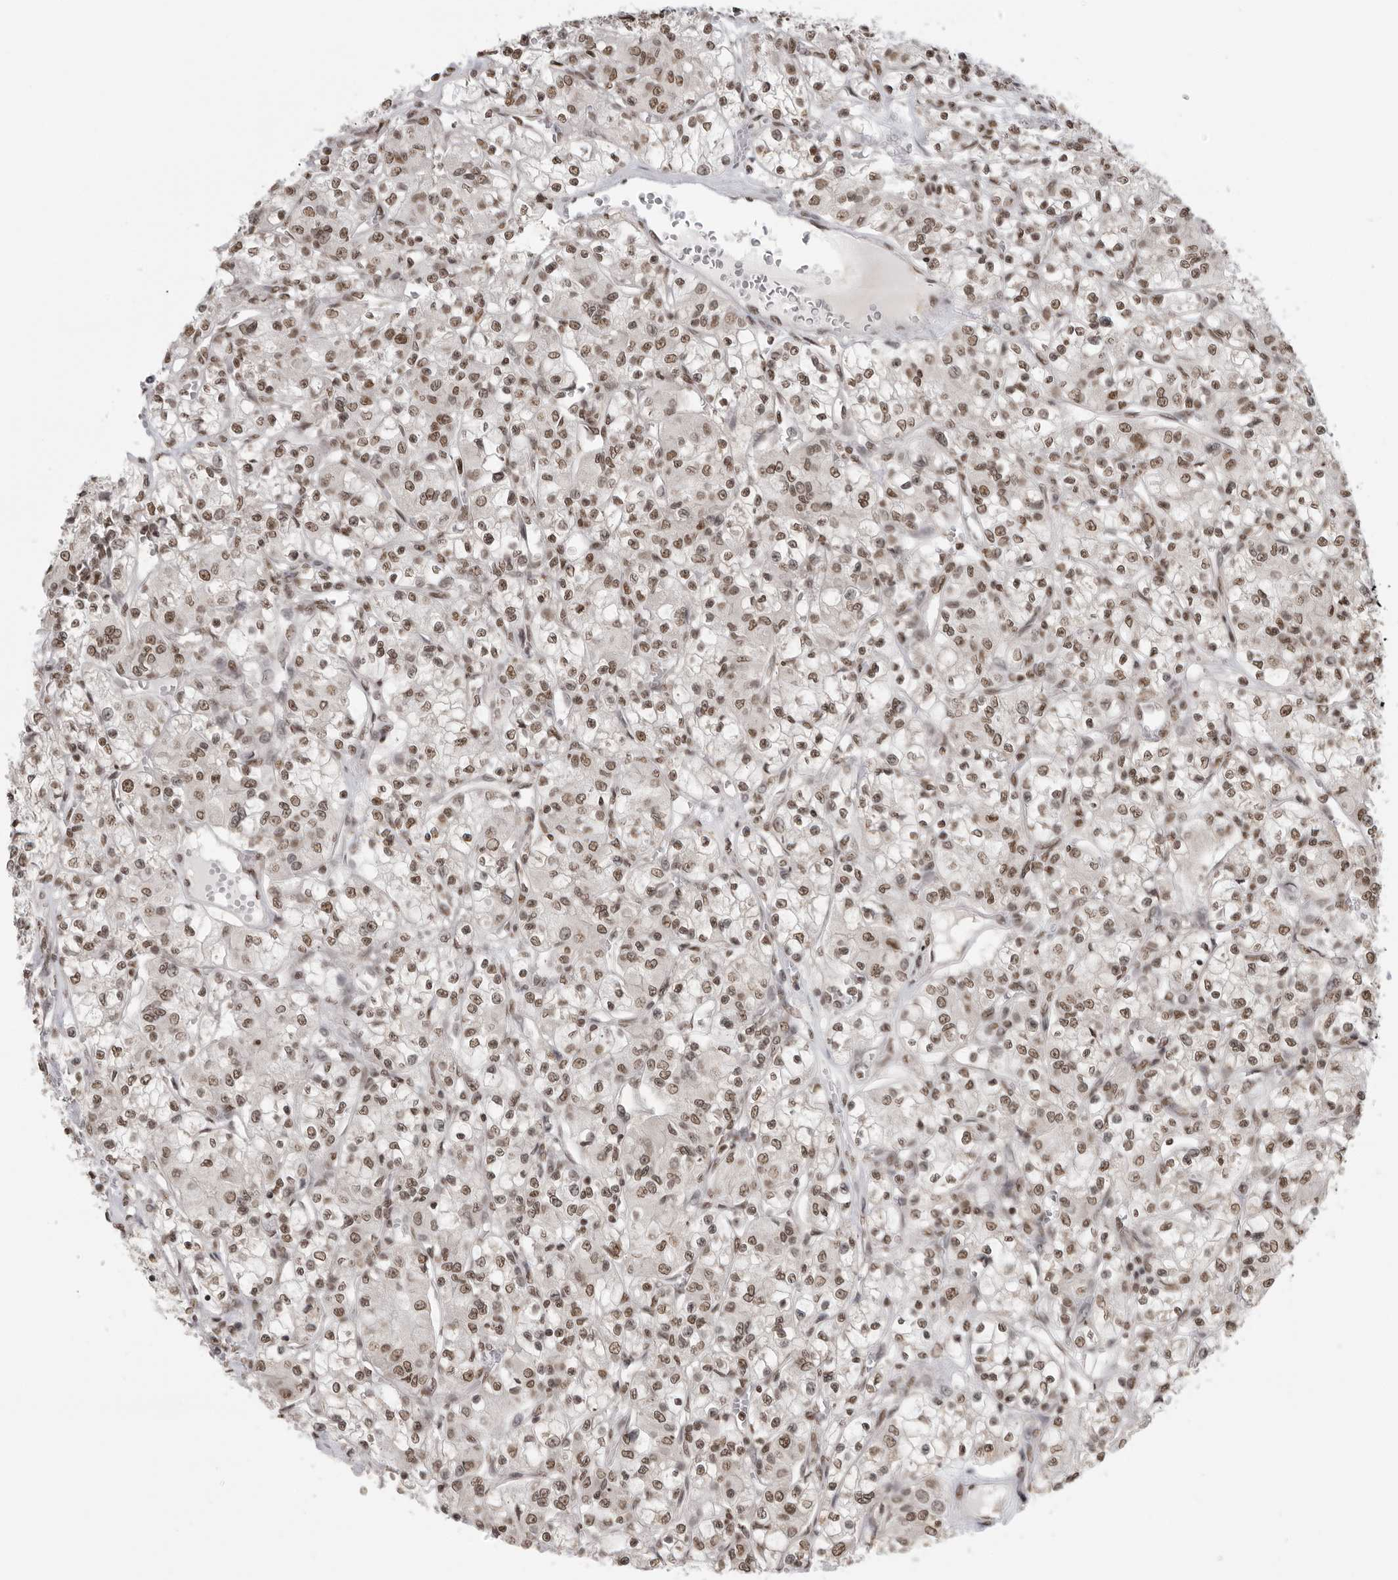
{"staining": {"intensity": "moderate", "quantity": ">75%", "location": "nuclear"}, "tissue": "renal cancer", "cell_type": "Tumor cells", "image_type": "cancer", "snomed": [{"axis": "morphology", "description": "Adenocarcinoma, NOS"}, {"axis": "topography", "description": "Kidney"}], "caption": "The immunohistochemical stain labels moderate nuclear positivity in tumor cells of renal cancer (adenocarcinoma) tissue.", "gene": "RPA2", "patient": {"sex": "female", "age": 59}}